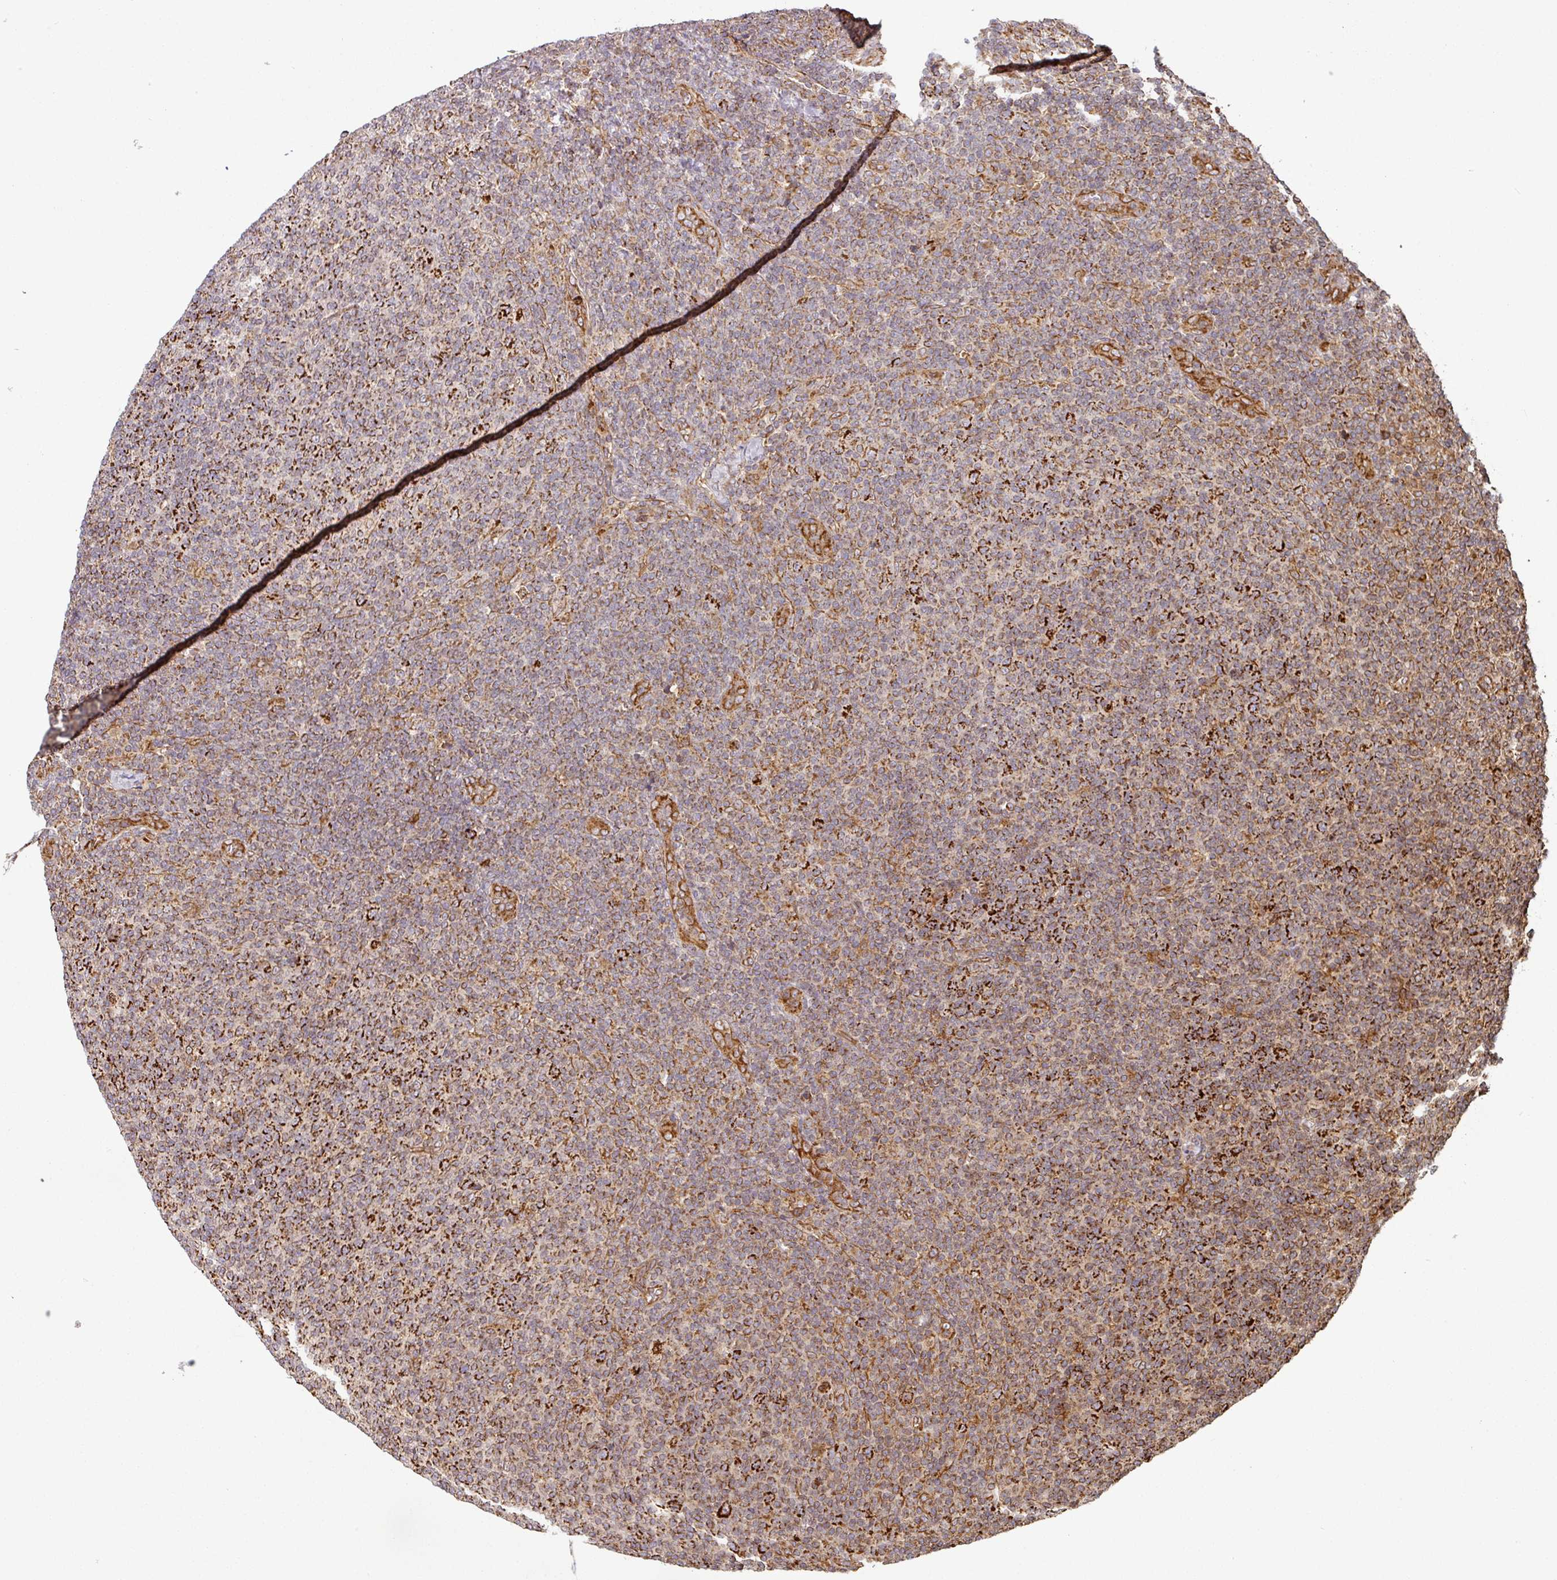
{"staining": {"intensity": "strong", "quantity": "25%-75%", "location": "cytoplasmic/membranous"}, "tissue": "lymphoma", "cell_type": "Tumor cells", "image_type": "cancer", "snomed": [{"axis": "morphology", "description": "Malignant lymphoma, non-Hodgkin's type, Low grade"}, {"axis": "topography", "description": "Lymph node"}], "caption": "Immunohistochemistry of human malignant lymphoma, non-Hodgkin's type (low-grade) displays high levels of strong cytoplasmic/membranous staining in approximately 25%-75% of tumor cells.", "gene": "TRAP1", "patient": {"sex": "male", "age": 66}}